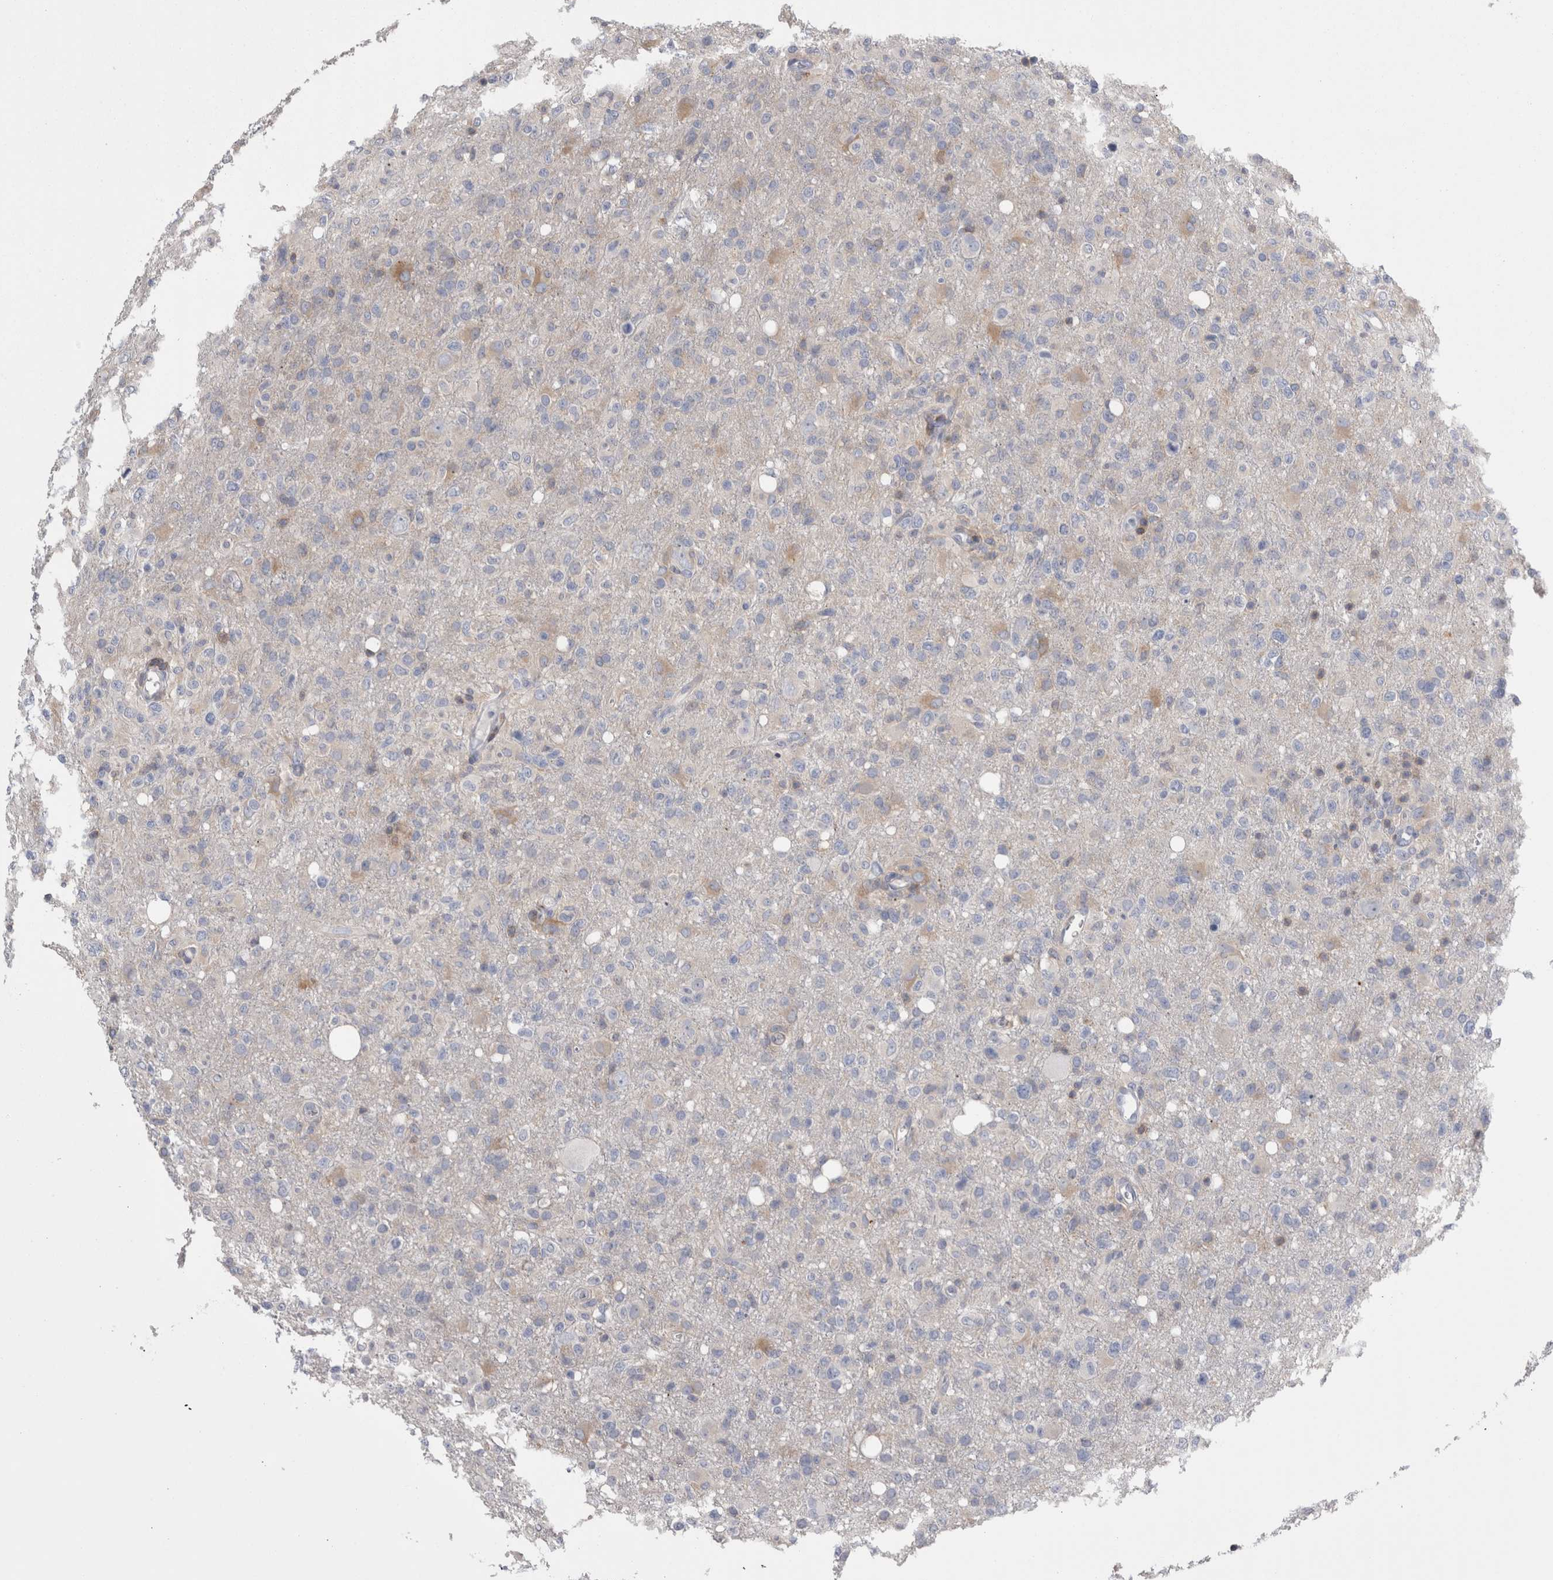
{"staining": {"intensity": "weak", "quantity": "<25%", "location": "cytoplasmic/membranous"}, "tissue": "glioma", "cell_type": "Tumor cells", "image_type": "cancer", "snomed": [{"axis": "morphology", "description": "Glioma, malignant, High grade"}, {"axis": "topography", "description": "Brain"}], "caption": "Photomicrograph shows no protein staining in tumor cells of malignant high-grade glioma tissue.", "gene": "DCTN6", "patient": {"sex": "female", "age": 57}}